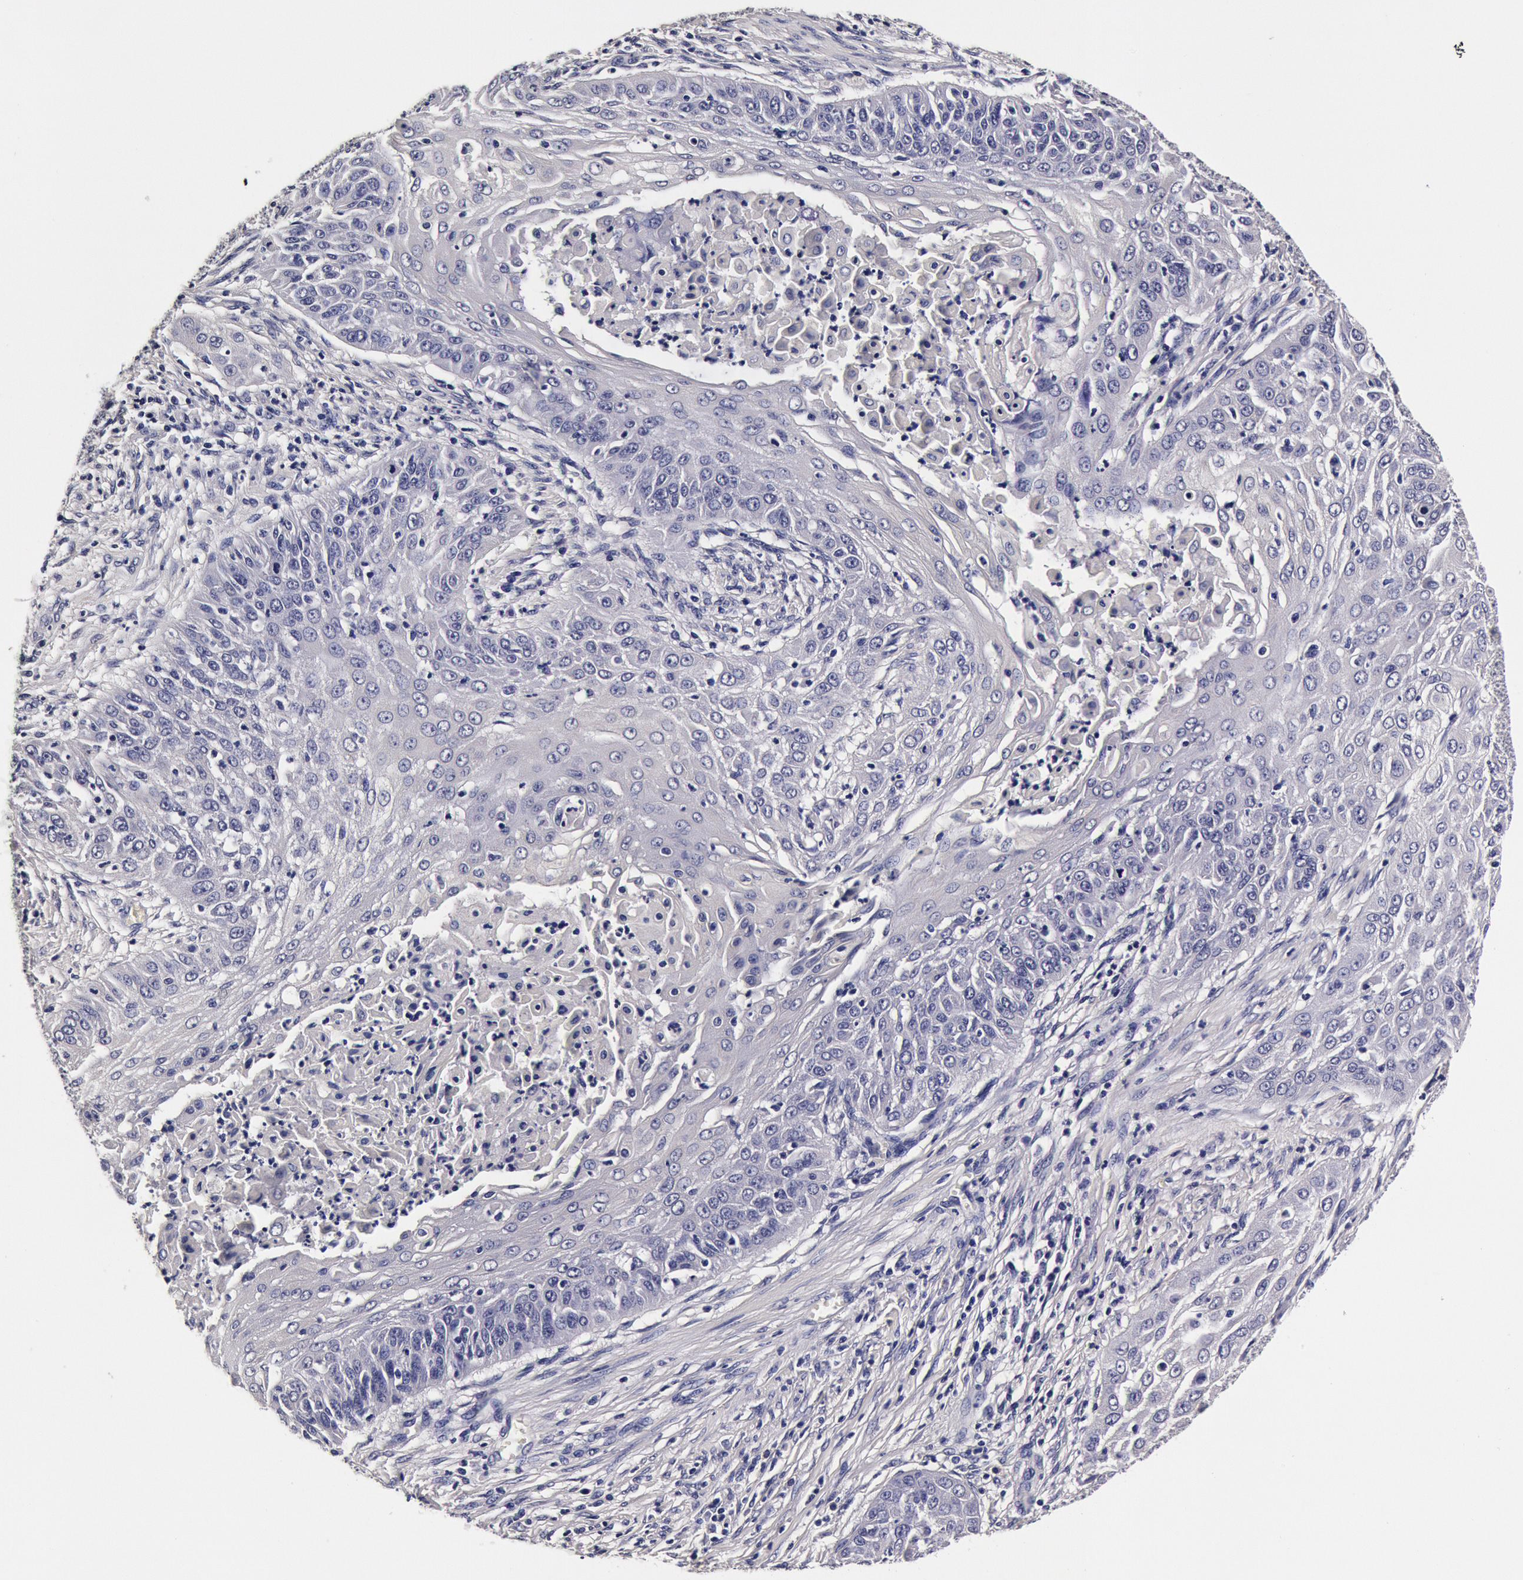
{"staining": {"intensity": "negative", "quantity": "none", "location": "none"}, "tissue": "cervical cancer", "cell_type": "Tumor cells", "image_type": "cancer", "snomed": [{"axis": "morphology", "description": "Squamous cell carcinoma, NOS"}, {"axis": "topography", "description": "Cervix"}], "caption": "An immunohistochemistry micrograph of cervical cancer is shown. There is no staining in tumor cells of cervical cancer.", "gene": "CCDC22", "patient": {"sex": "female", "age": 64}}